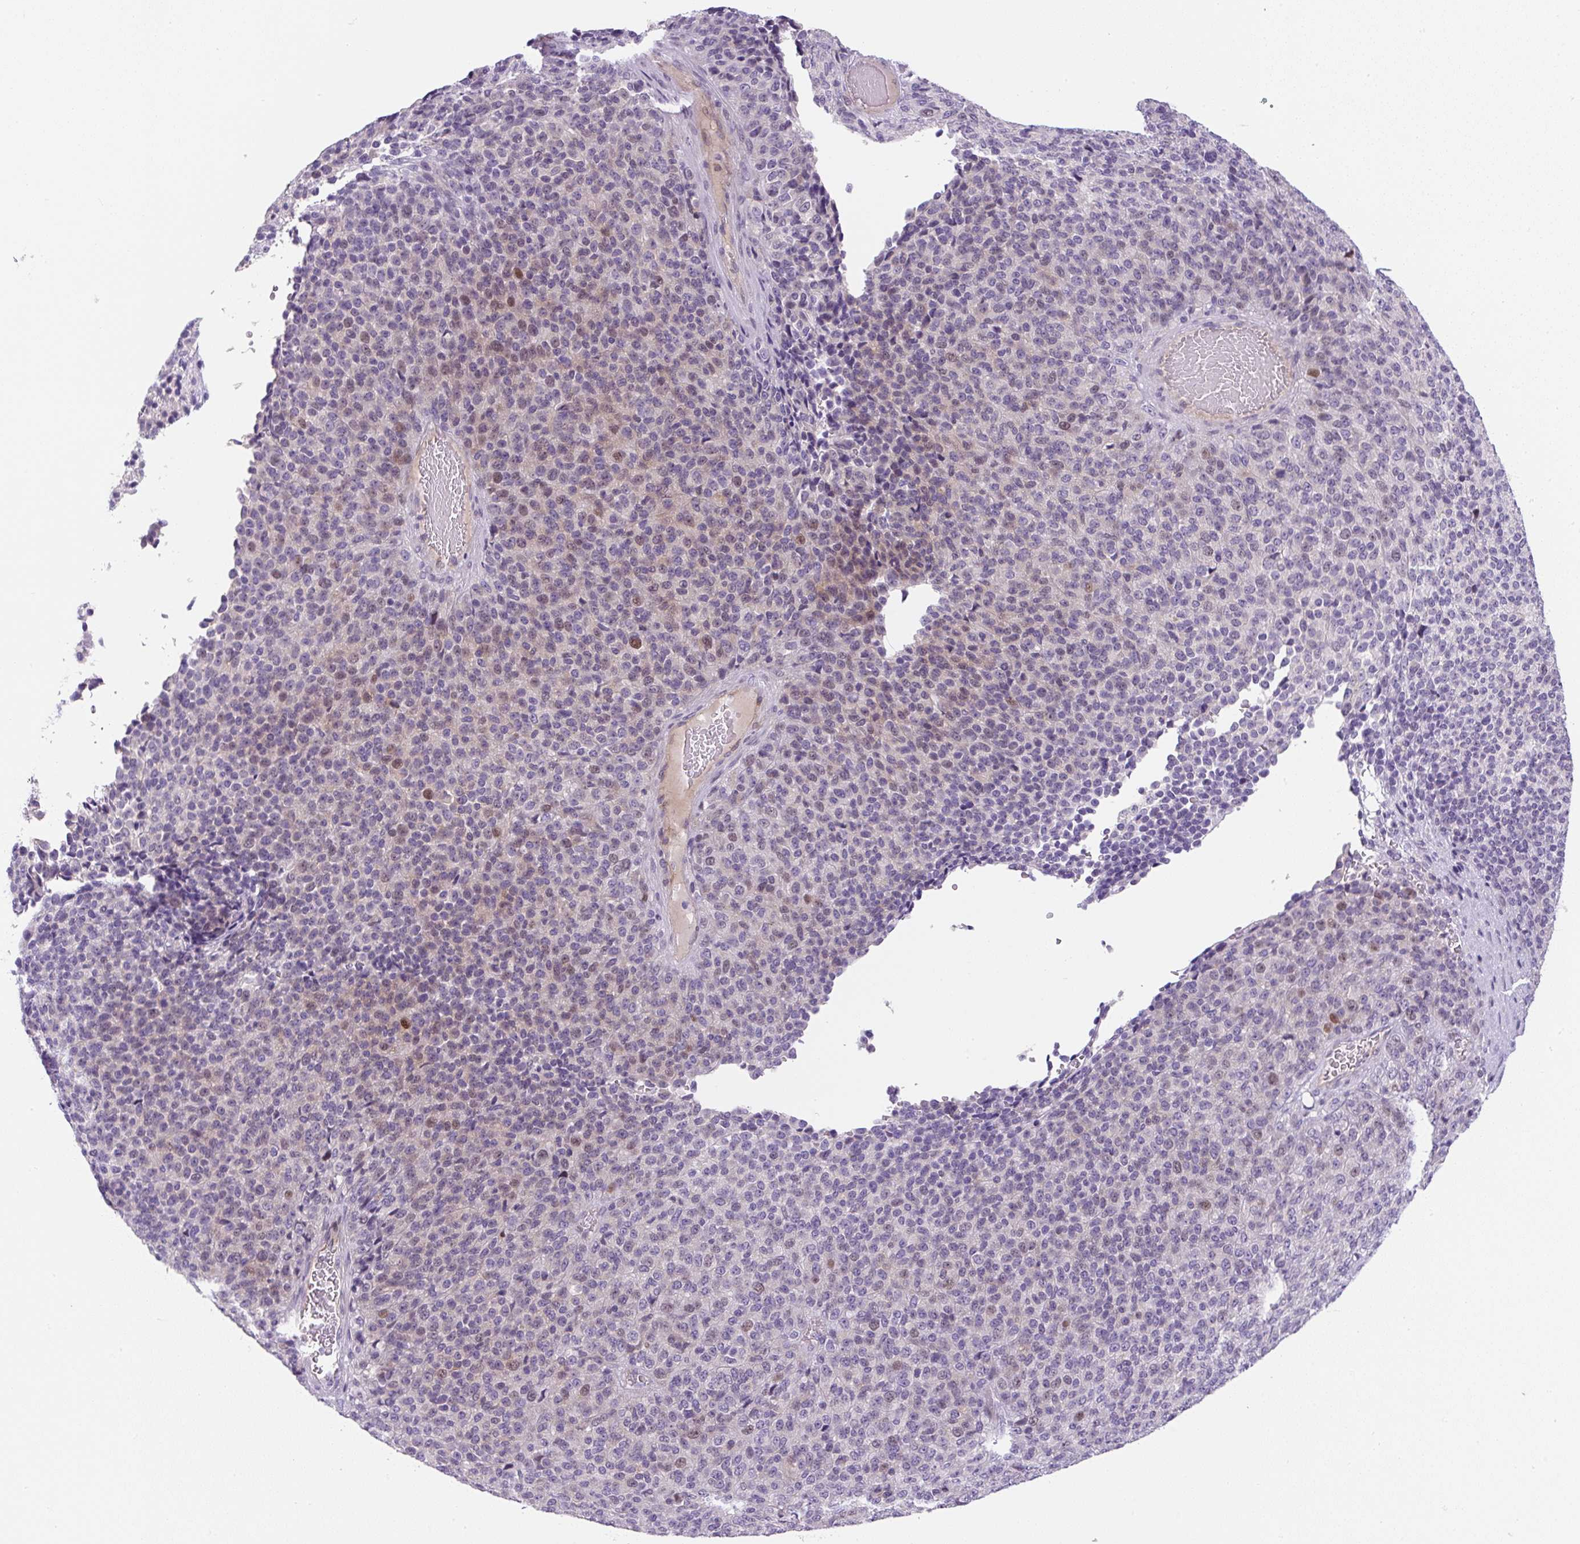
{"staining": {"intensity": "weak", "quantity": "25%-75%", "location": "nuclear"}, "tissue": "melanoma", "cell_type": "Tumor cells", "image_type": "cancer", "snomed": [{"axis": "morphology", "description": "Malignant melanoma, Metastatic site"}, {"axis": "topography", "description": "Brain"}], "caption": "Immunohistochemical staining of malignant melanoma (metastatic site) shows weak nuclear protein staining in approximately 25%-75% of tumor cells. The staining was performed using DAB to visualize the protein expression in brown, while the nuclei were stained in blue with hematoxylin (Magnification: 20x).", "gene": "ADAMTS19", "patient": {"sex": "female", "age": 56}}